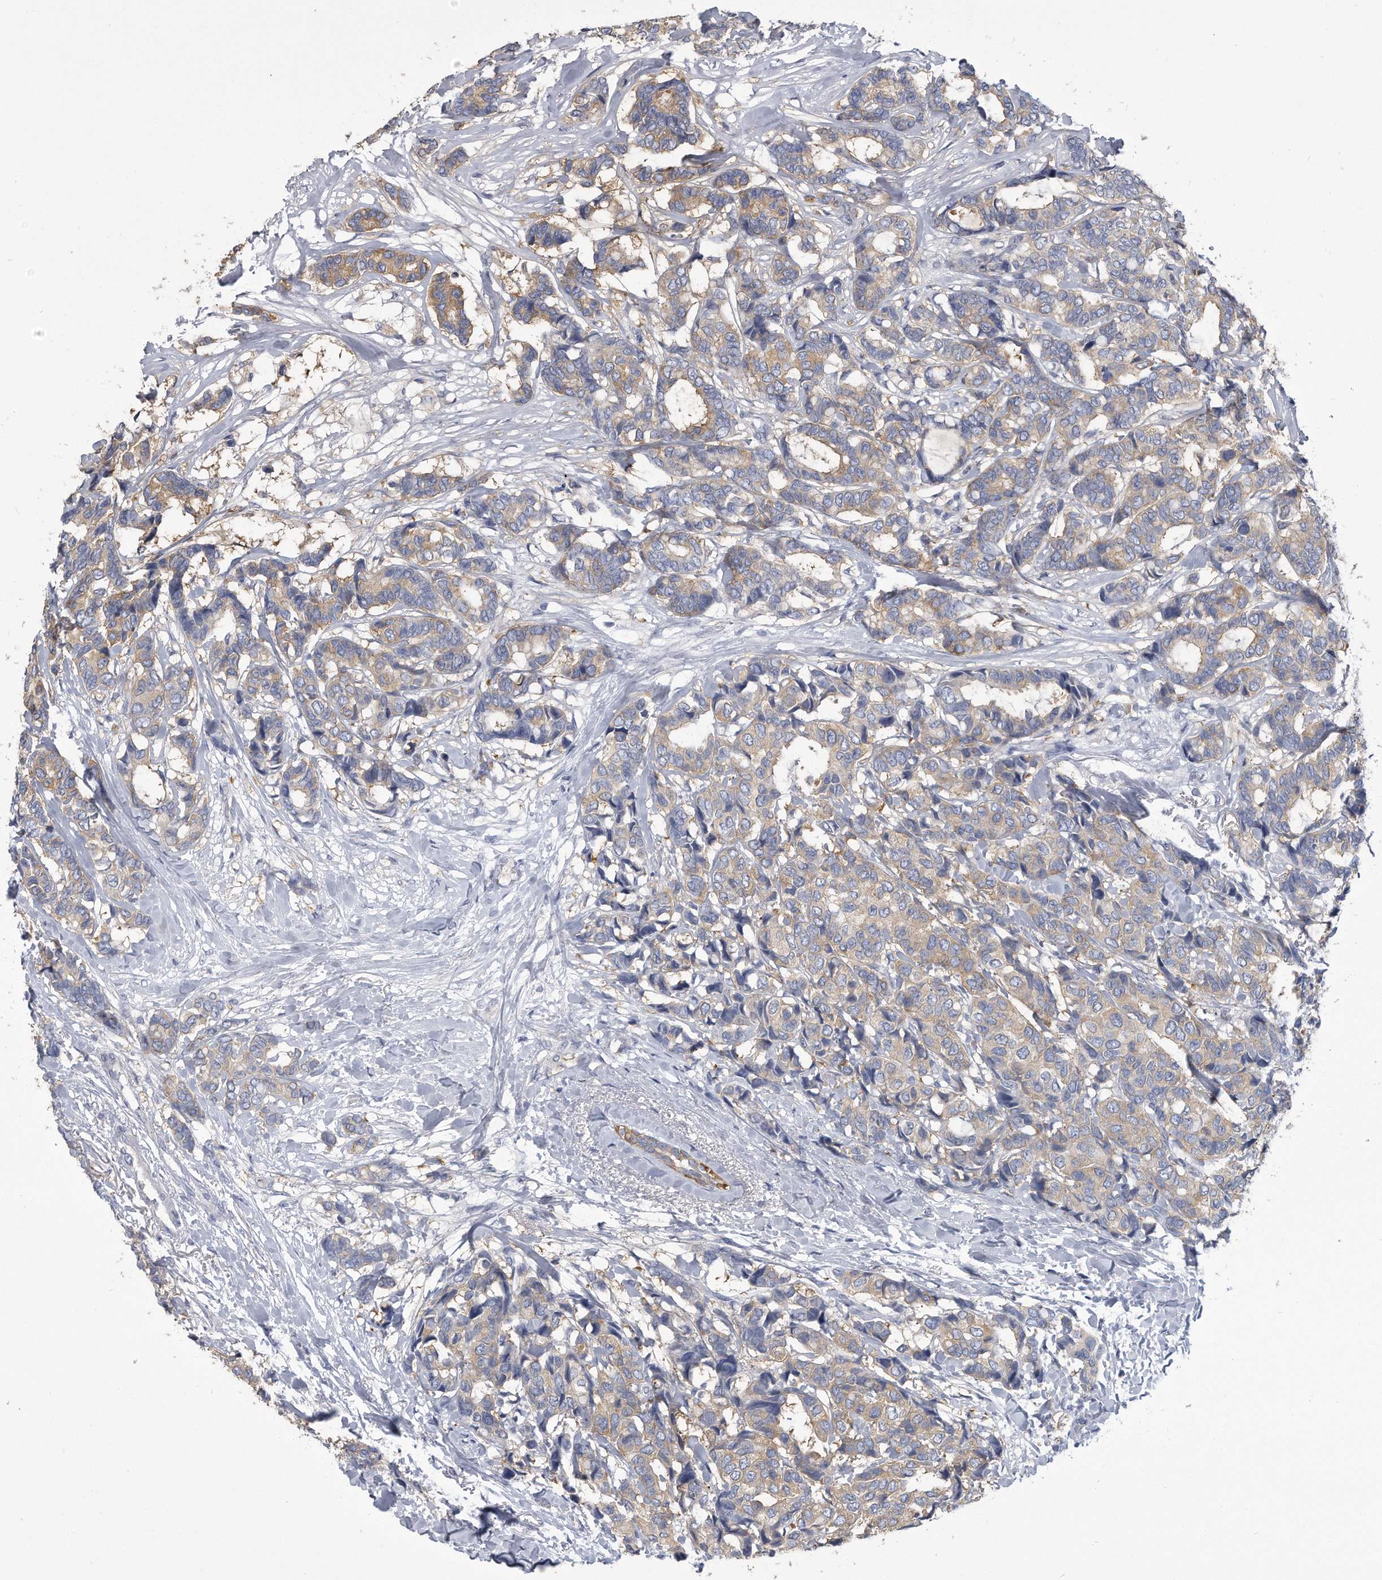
{"staining": {"intensity": "weak", "quantity": ">75%", "location": "cytoplasmic/membranous"}, "tissue": "breast cancer", "cell_type": "Tumor cells", "image_type": "cancer", "snomed": [{"axis": "morphology", "description": "Duct carcinoma"}, {"axis": "topography", "description": "Breast"}], "caption": "A histopathology image showing weak cytoplasmic/membranous staining in about >75% of tumor cells in breast cancer (invasive ductal carcinoma), as visualized by brown immunohistochemical staining.", "gene": "PYGB", "patient": {"sex": "female", "age": 87}}